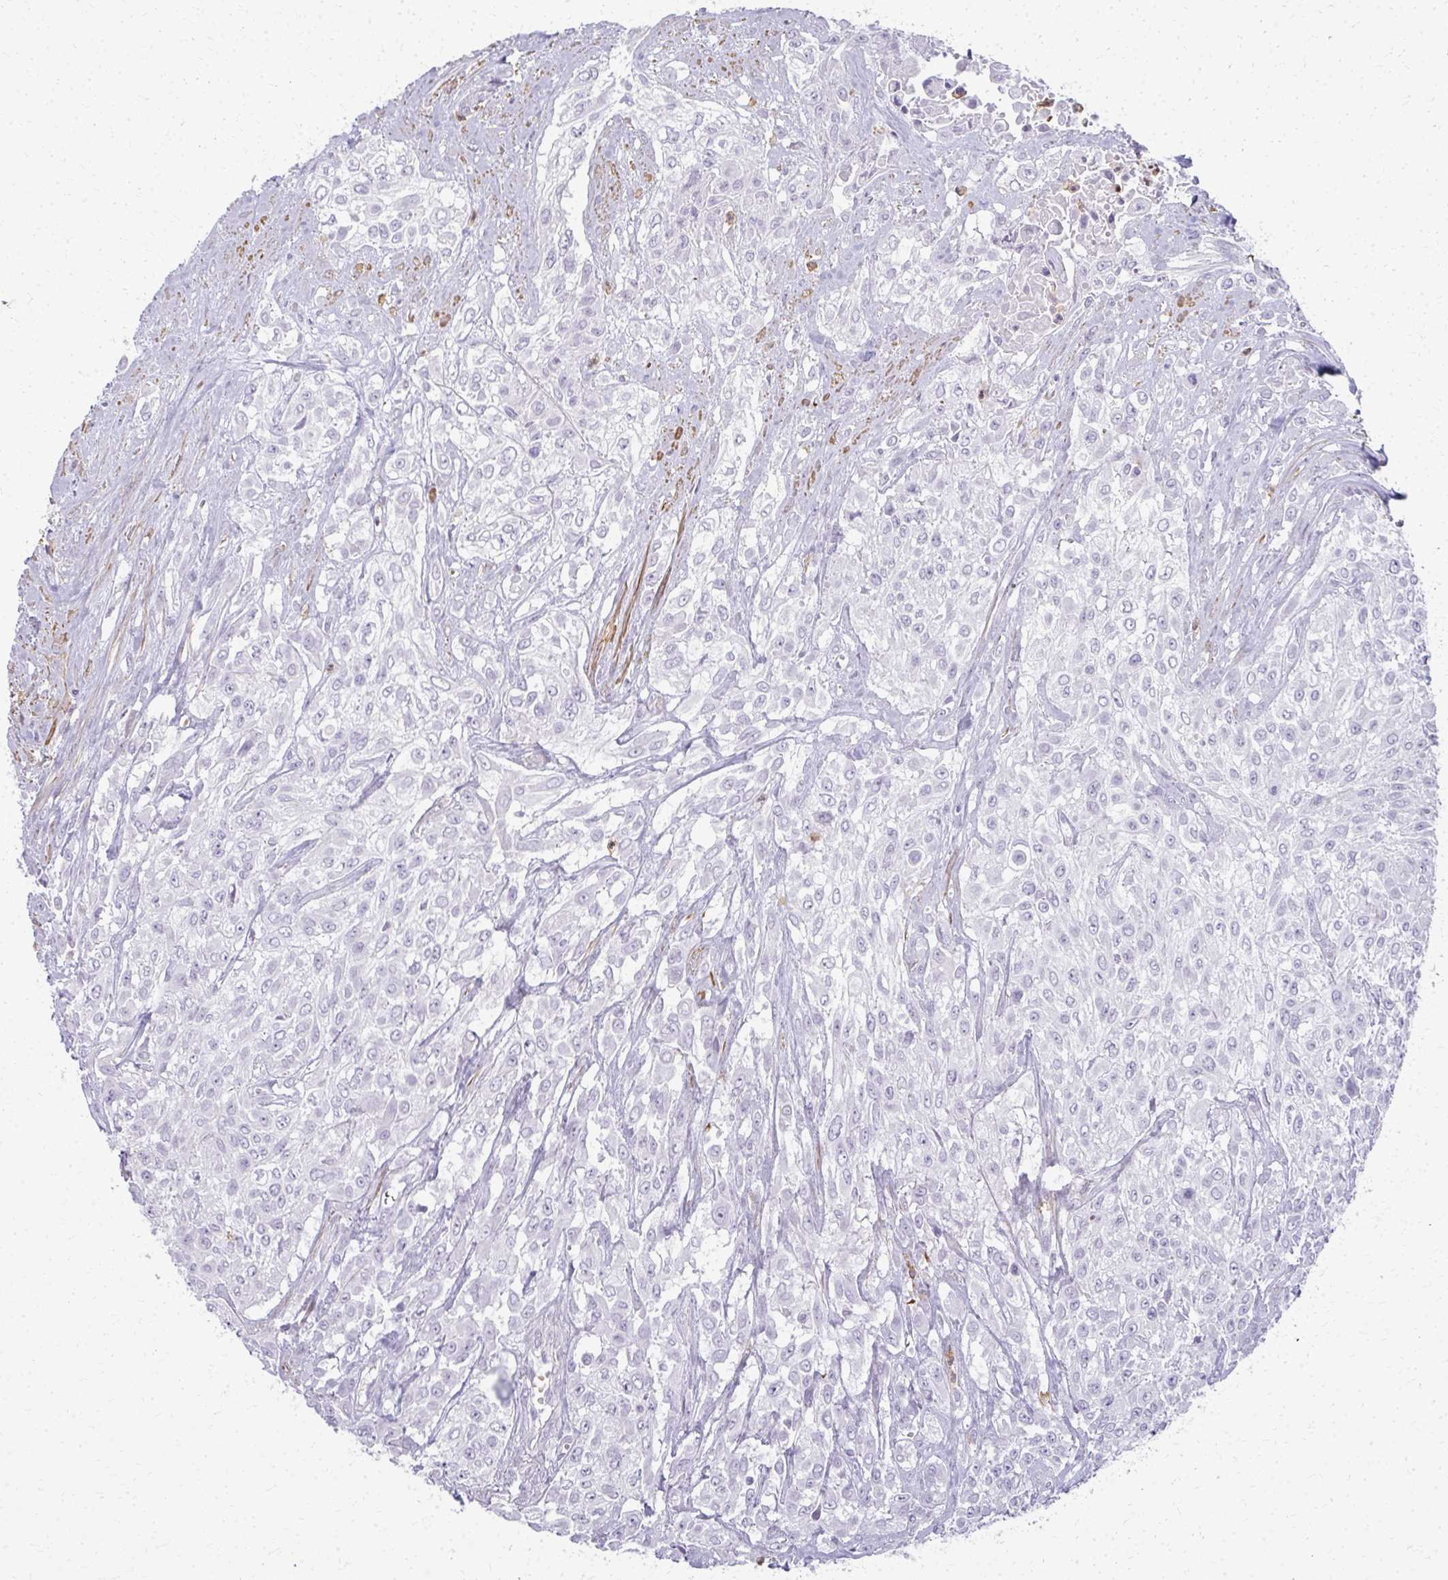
{"staining": {"intensity": "negative", "quantity": "none", "location": "none"}, "tissue": "urothelial cancer", "cell_type": "Tumor cells", "image_type": "cancer", "snomed": [{"axis": "morphology", "description": "Urothelial carcinoma, High grade"}, {"axis": "topography", "description": "Urinary bladder"}], "caption": "IHC of human urothelial cancer displays no positivity in tumor cells.", "gene": "CA3", "patient": {"sex": "male", "age": 57}}